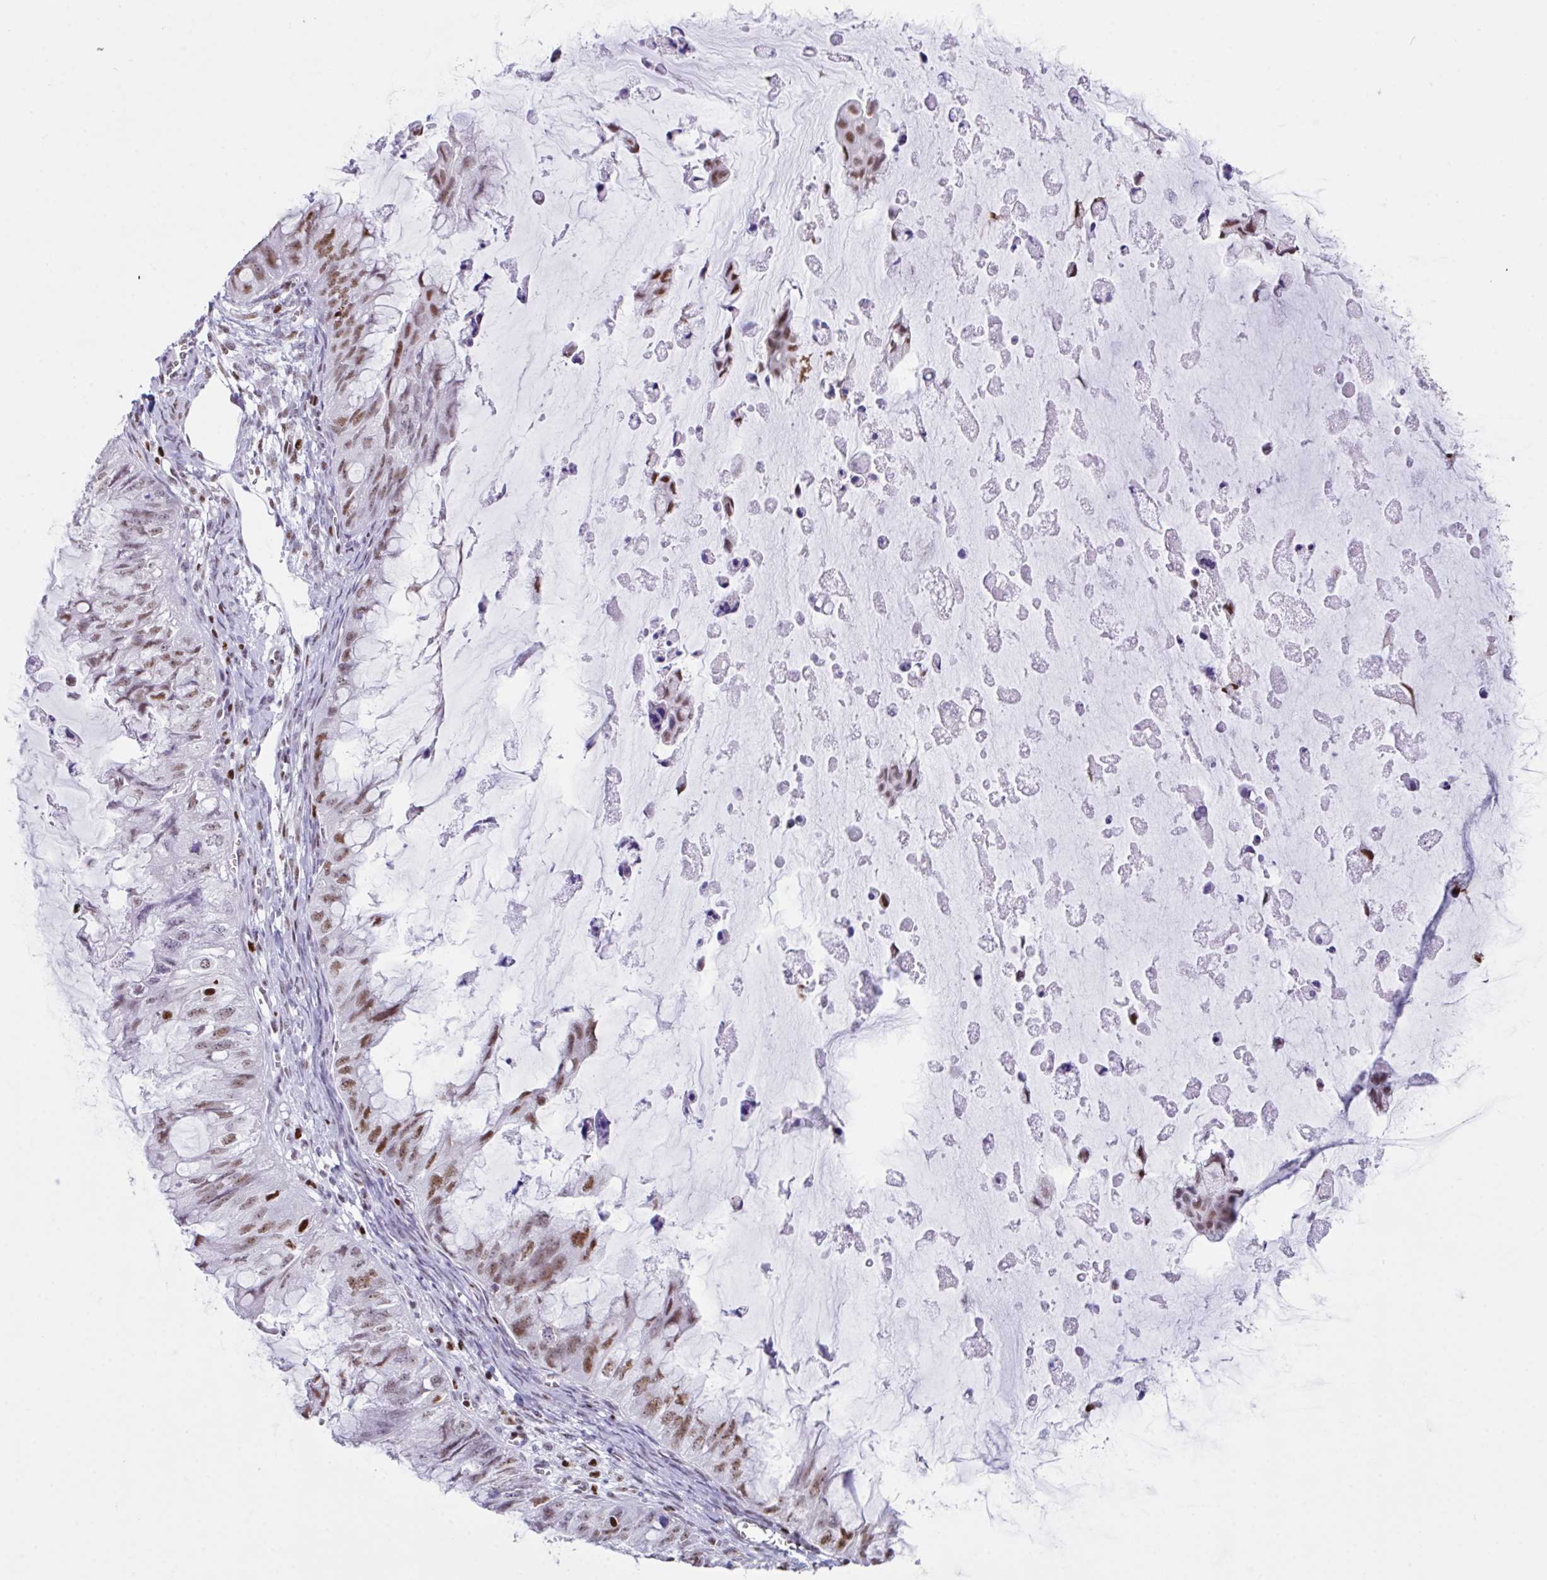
{"staining": {"intensity": "moderate", "quantity": "25%-75%", "location": "nuclear"}, "tissue": "ovarian cancer", "cell_type": "Tumor cells", "image_type": "cancer", "snomed": [{"axis": "morphology", "description": "Cystadenocarcinoma, mucinous, NOS"}, {"axis": "topography", "description": "Ovary"}], "caption": "There is medium levels of moderate nuclear staining in tumor cells of ovarian mucinous cystadenocarcinoma, as demonstrated by immunohistochemical staining (brown color).", "gene": "BTBD10", "patient": {"sex": "female", "age": 72}}